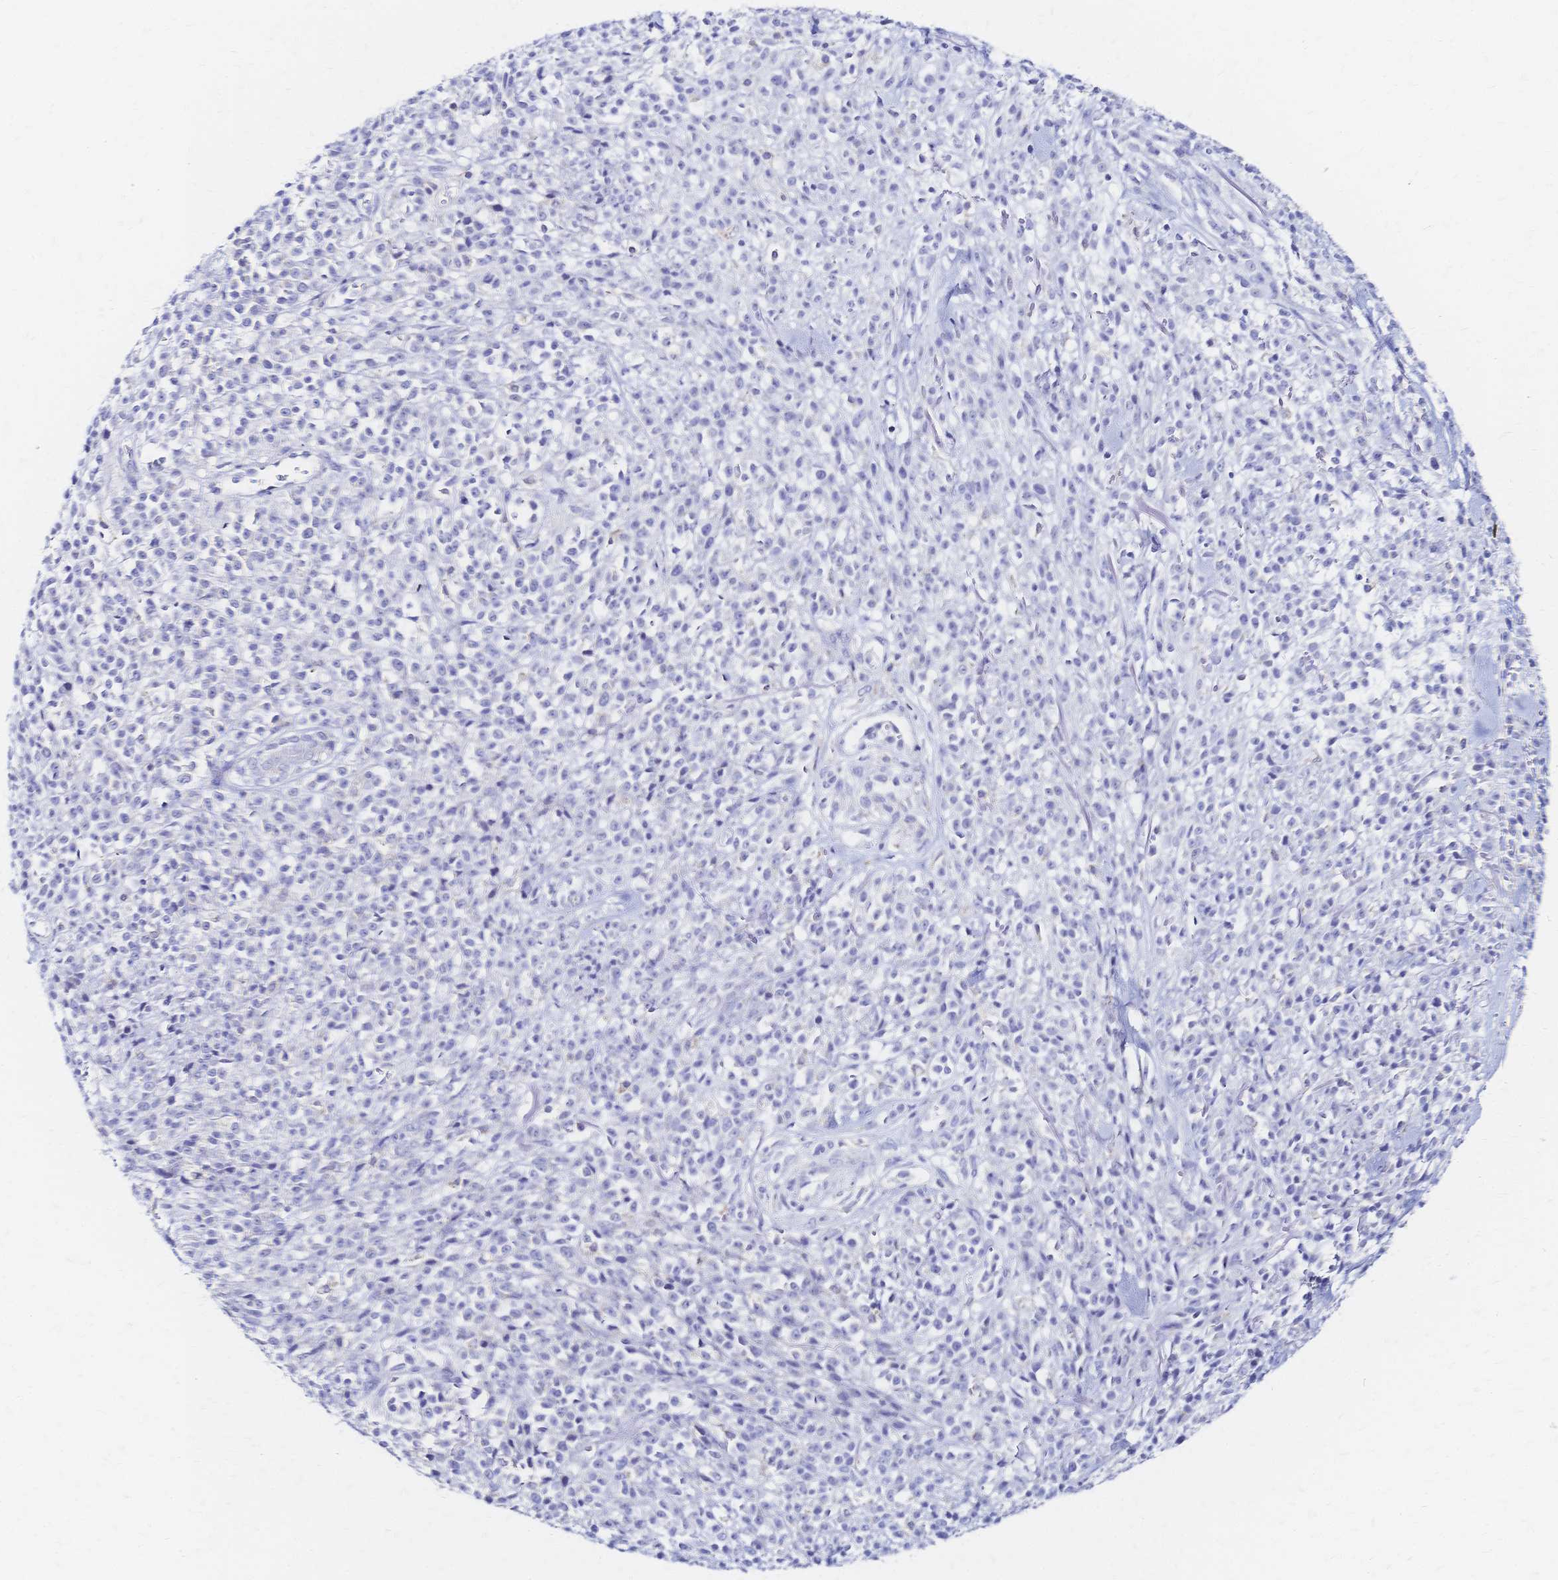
{"staining": {"intensity": "negative", "quantity": "none", "location": "none"}, "tissue": "melanoma", "cell_type": "Tumor cells", "image_type": "cancer", "snomed": [{"axis": "morphology", "description": "Malignant melanoma, NOS"}, {"axis": "topography", "description": "Skin"}, {"axis": "topography", "description": "Skin of trunk"}], "caption": "This is an immunohistochemistry (IHC) photomicrograph of human malignant melanoma. There is no expression in tumor cells.", "gene": "SLC5A1", "patient": {"sex": "male", "age": 74}}